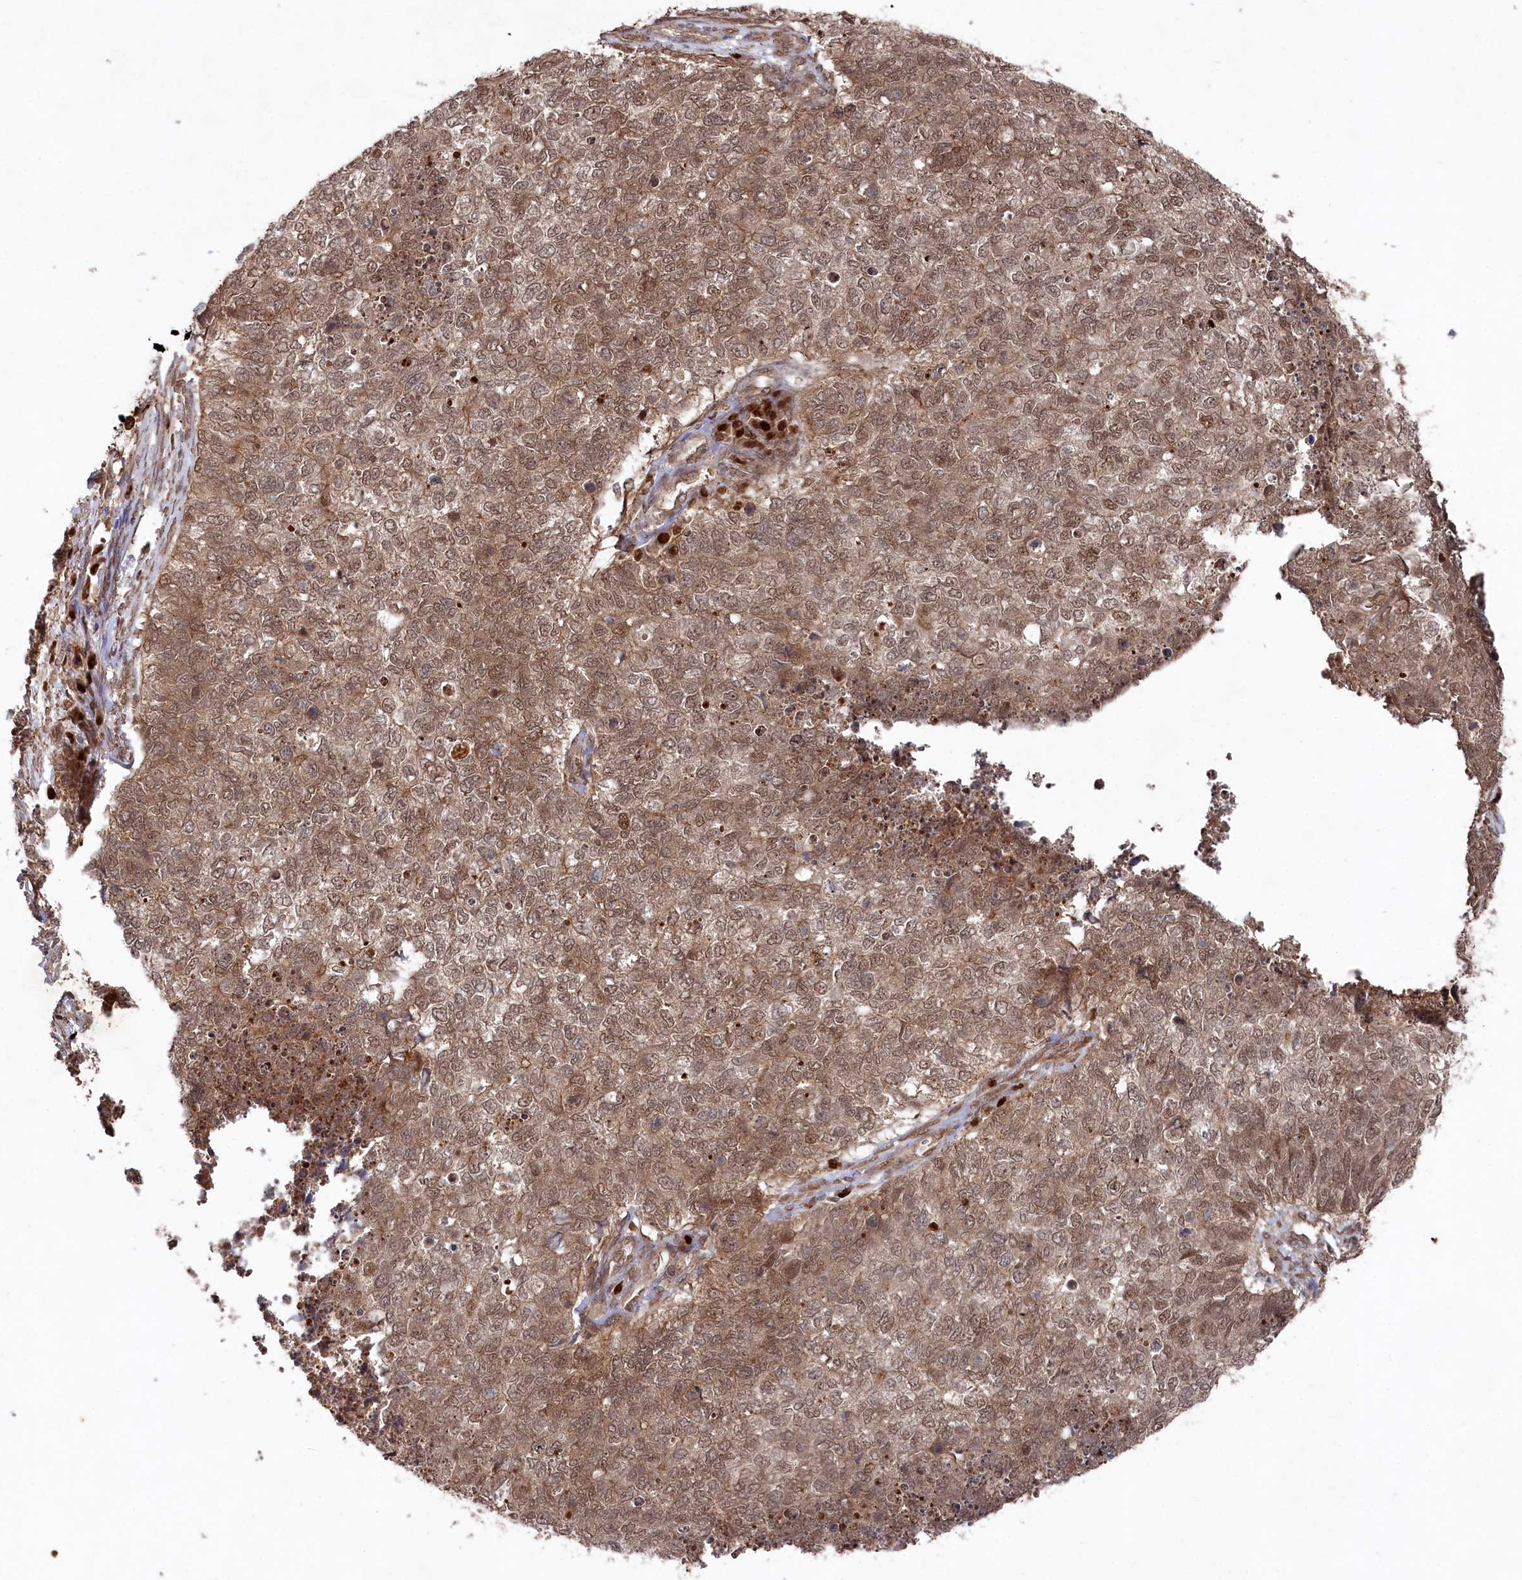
{"staining": {"intensity": "moderate", "quantity": ">75%", "location": "cytoplasmic/membranous,nuclear"}, "tissue": "cervical cancer", "cell_type": "Tumor cells", "image_type": "cancer", "snomed": [{"axis": "morphology", "description": "Squamous cell carcinoma, NOS"}, {"axis": "topography", "description": "Cervix"}], "caption": "The photomicrograph displays a brown stain indicating the presence of a protein in the cytoplasmic/membranous and nuclear of tumor cells in cervical squamous cell carcinoma.", "gene": "BORCS7", "patient": {"sex": "female", "age": 63}}